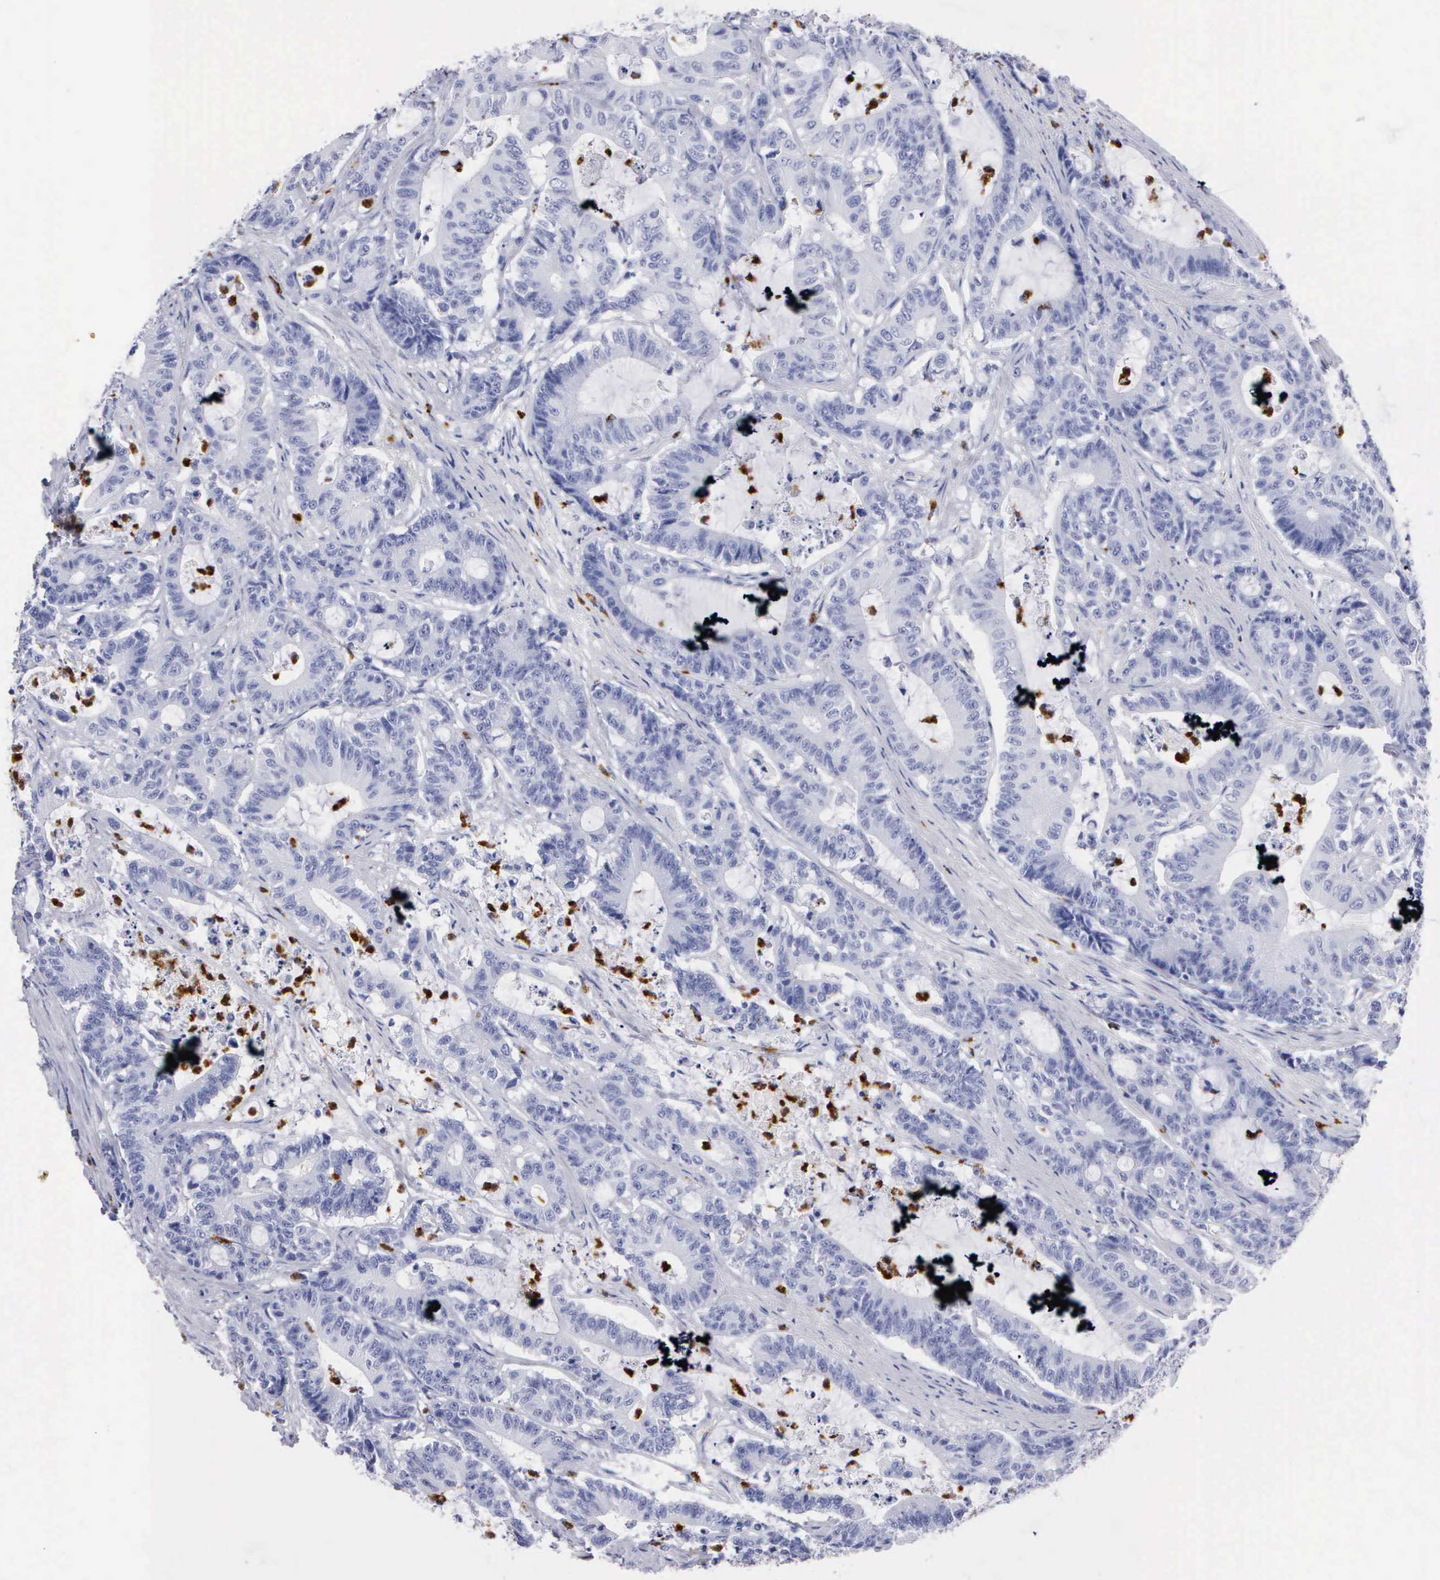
{"staining": {"intensity": "negative", "quantity": "none", "location": "none"}, "tissue": "colorectal cancer", "cell_type": "Tumor cells", "image_type": "cancer", "snomed": [{"axis": "morphology", "description": "Adenocarcinoma, NOS"}, {"axis": "topography", "description": "Colon"}], "caption": "Immunohistochemical staining of human colorectal cancer exhibits no significant expression in tumor cells. Brightfield microscopy of immunohistochemistry (IHC) stained with DAB (brown) and hematoxylin (blue), captured at high magnification.", "gene": "CTSG", "patient": {"sex": "female", "age": 84}}